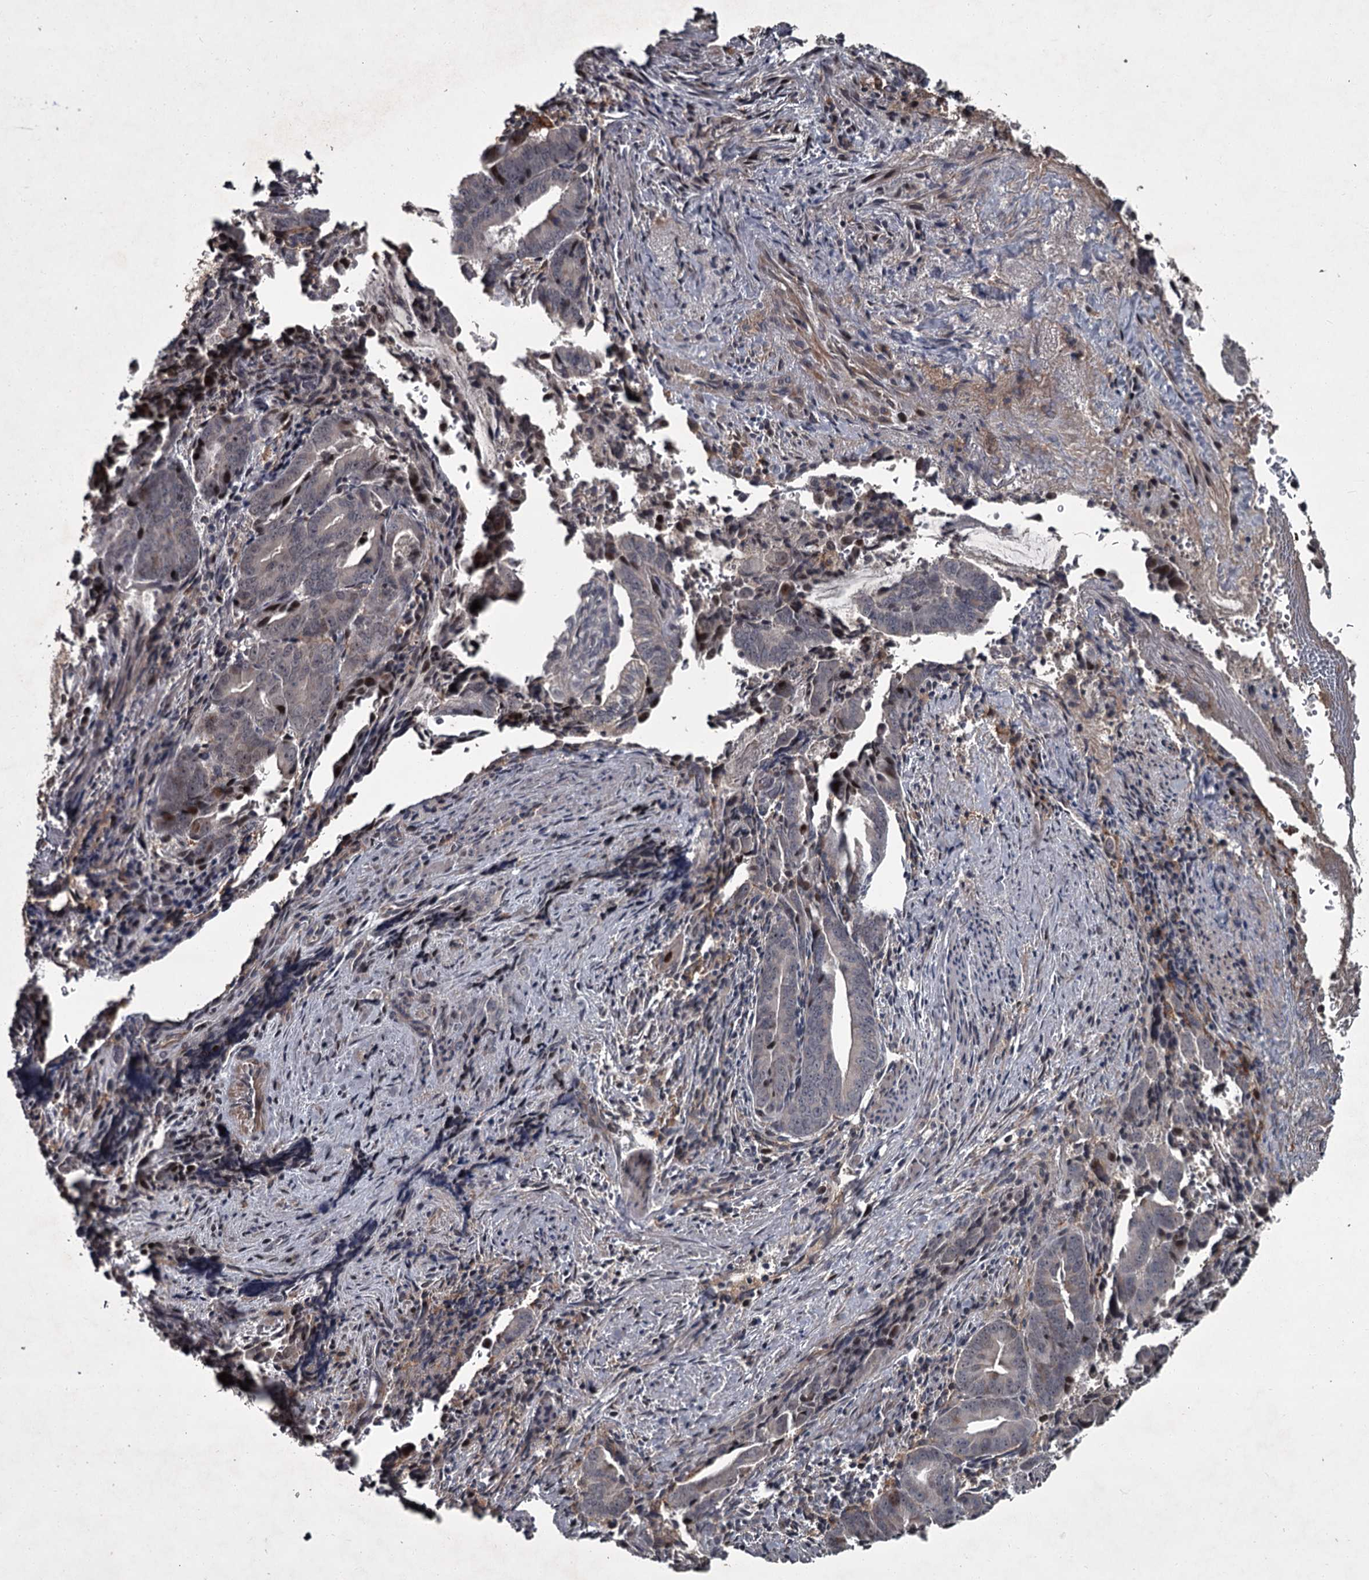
{"staining": {"intensity": "moderate", "quantity": "<25%", "location": "nuclear"}, "tissue": "pancreatic cancer", "cell_type": "Tumor cells", "image_type": "cancer", "snomed": [{"axis": "morphology", "description": "Adenocarcinoma, NOS"}, {"axis": "topography", "description": "Pancreas"}], "caption": "The image reveals a brown stain indicating the presence of a protein in the nuclear of tumor cells in pancreatic adenocarcinoma. (Brightfield microscopy of DAB IHC at high magnification).", "gene": "FLVCR2", "patient": {"sex": "female", "age": 63}}